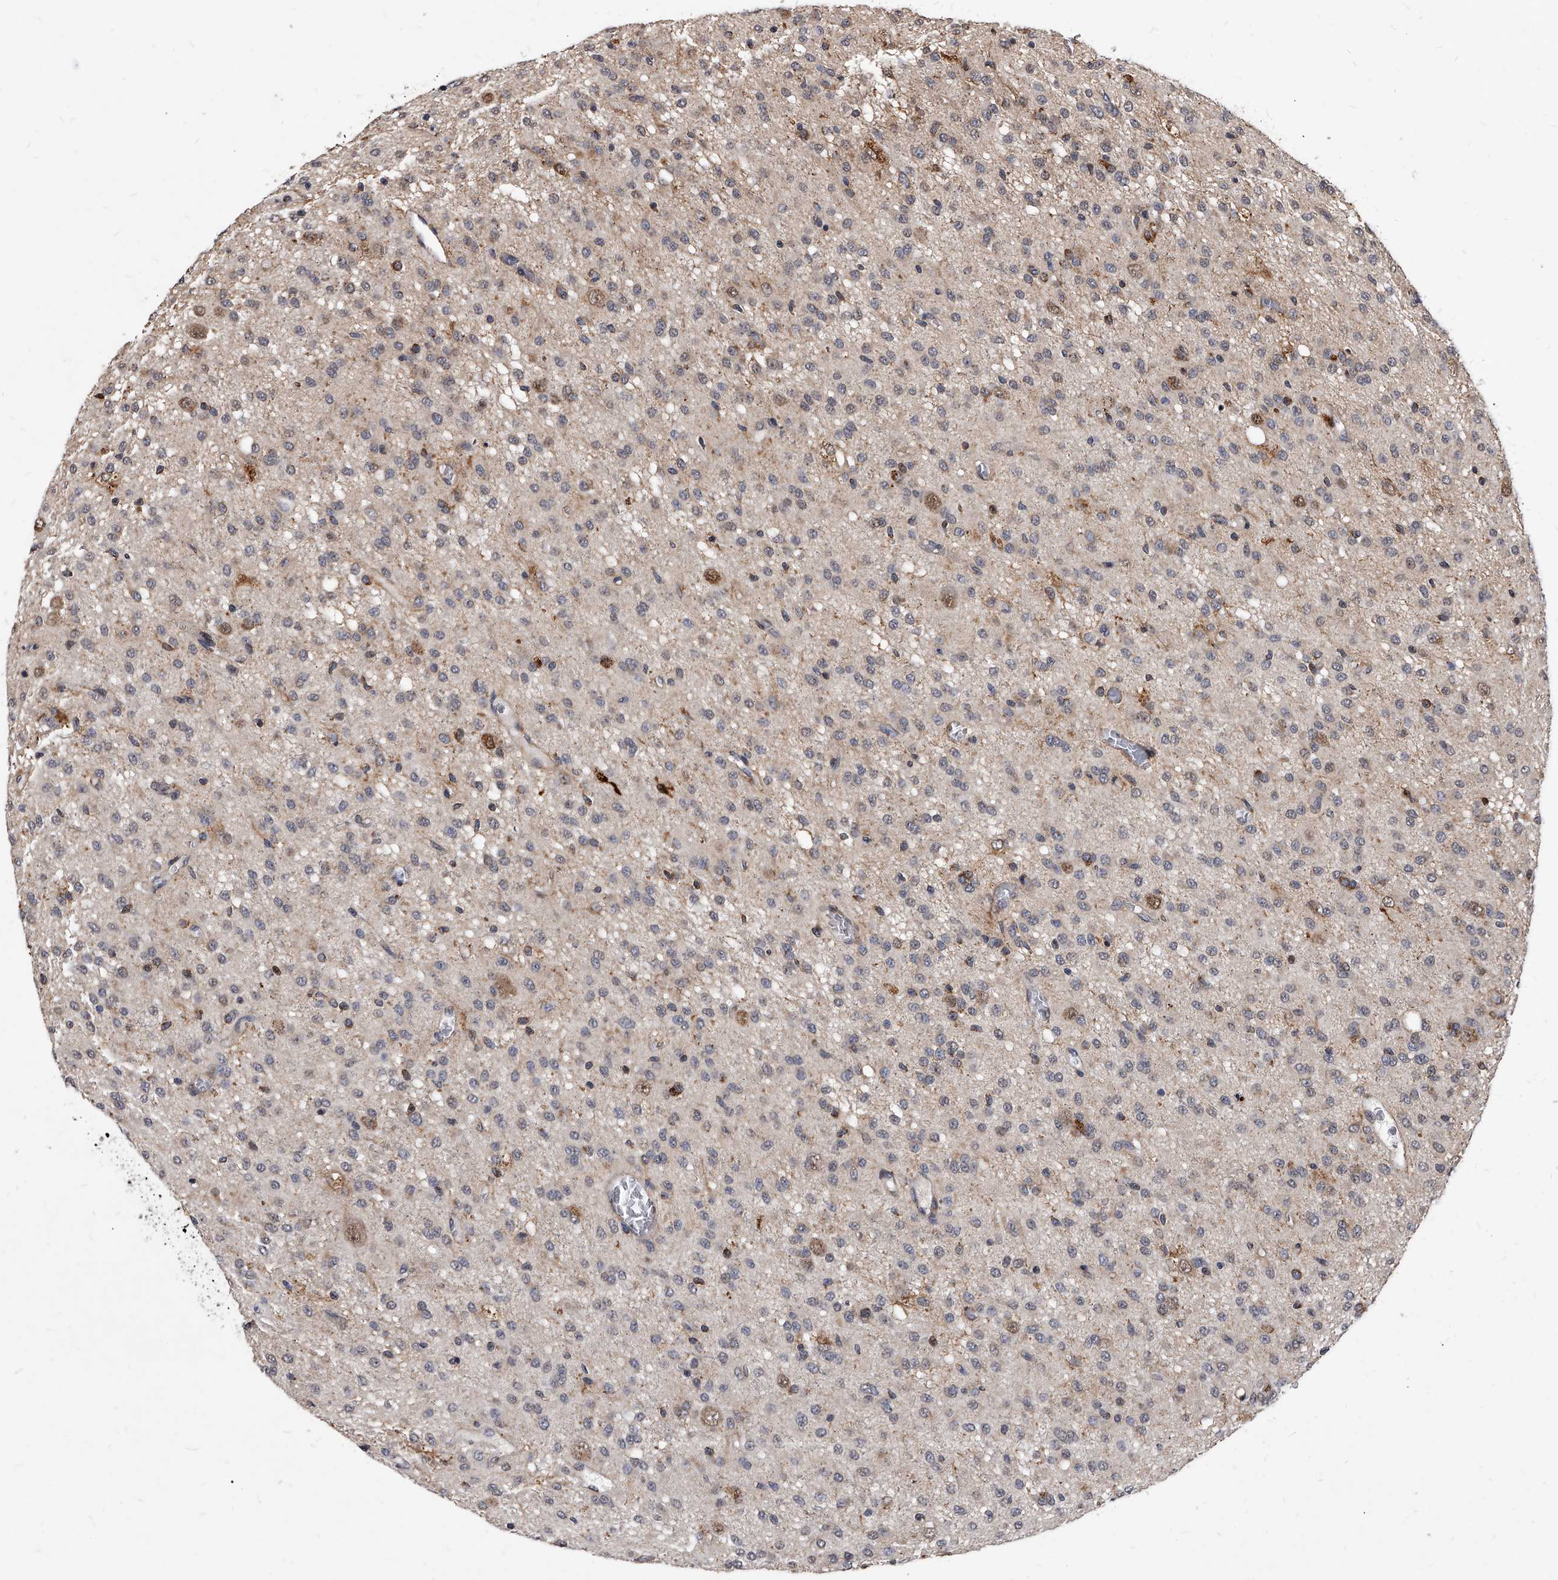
{"staining": {"intensity": "weak", "quantity": "<25%", "location": "cytoplasmic/membranous"}, "tissue": "glioma", "cell_type": "Tumor cells", "image_type": "cancer", "snomed": [{"axis": "morphology", "description": "Glioma, malignant, High grade"}, {"axis": "topography", "description": "Brain"}], "caption": "DAB immunohistochemical staining of human glioma reveals no significant expression in tumor cells.", "gene": "SOBP", "patient": {"sex": "female", "age": 59}}